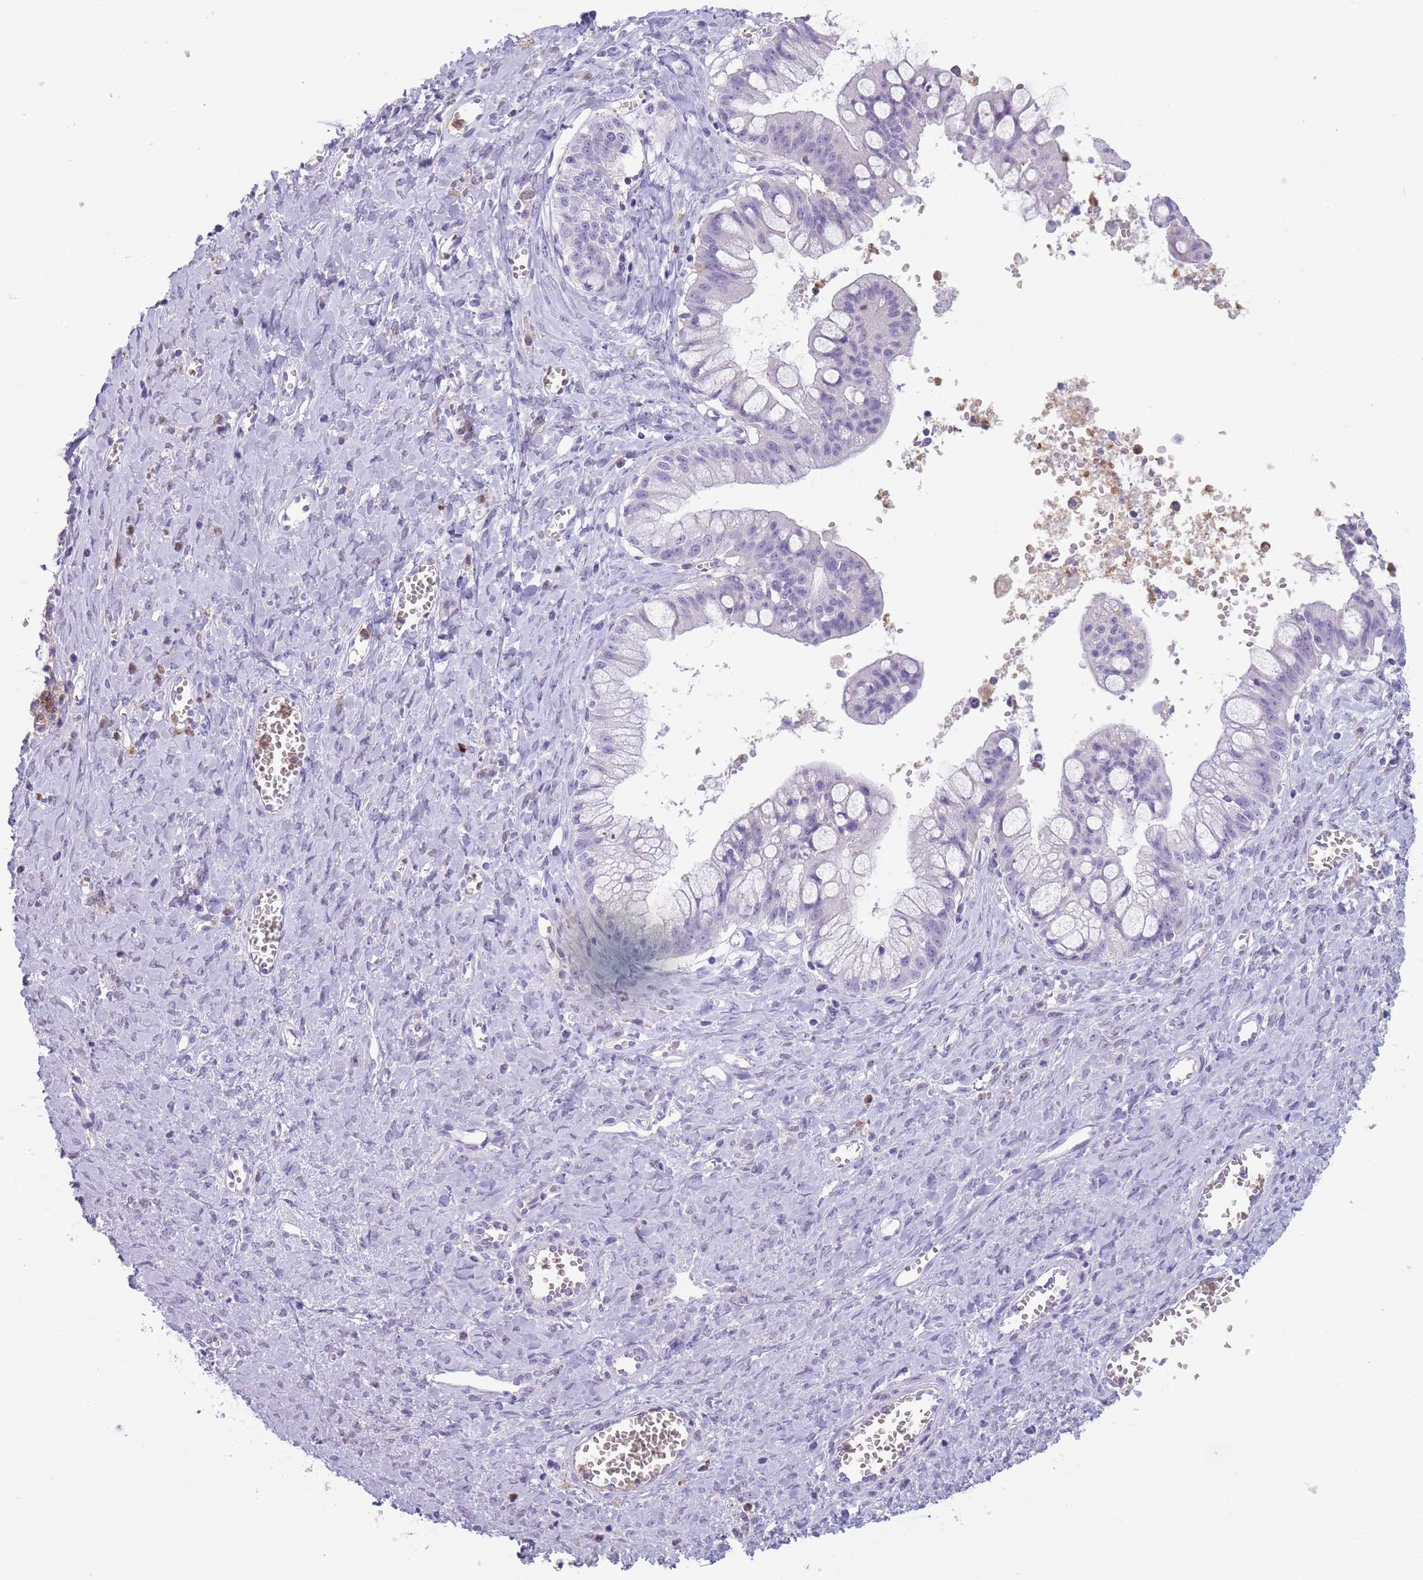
{"staining": {"intensity": "negative", "quantity": "none", "location": "none"}, "tissue": "ovarian cancer", "cell_type": "Tumor cells", "image_type": "cancer", "snomed": [{"axis": "morphology", "description": "Cystadenocarcinoma, mucinous, NOS"}, {"axis": "topography", "description": "Ovary"}], "caption": "Histopathology image shows no significant protein positivity in tumor cells of mucinous cystadenocarcinoma (ovarian).", "gene": "CR1L", "patient": {"sex": "female", "age": 70}}